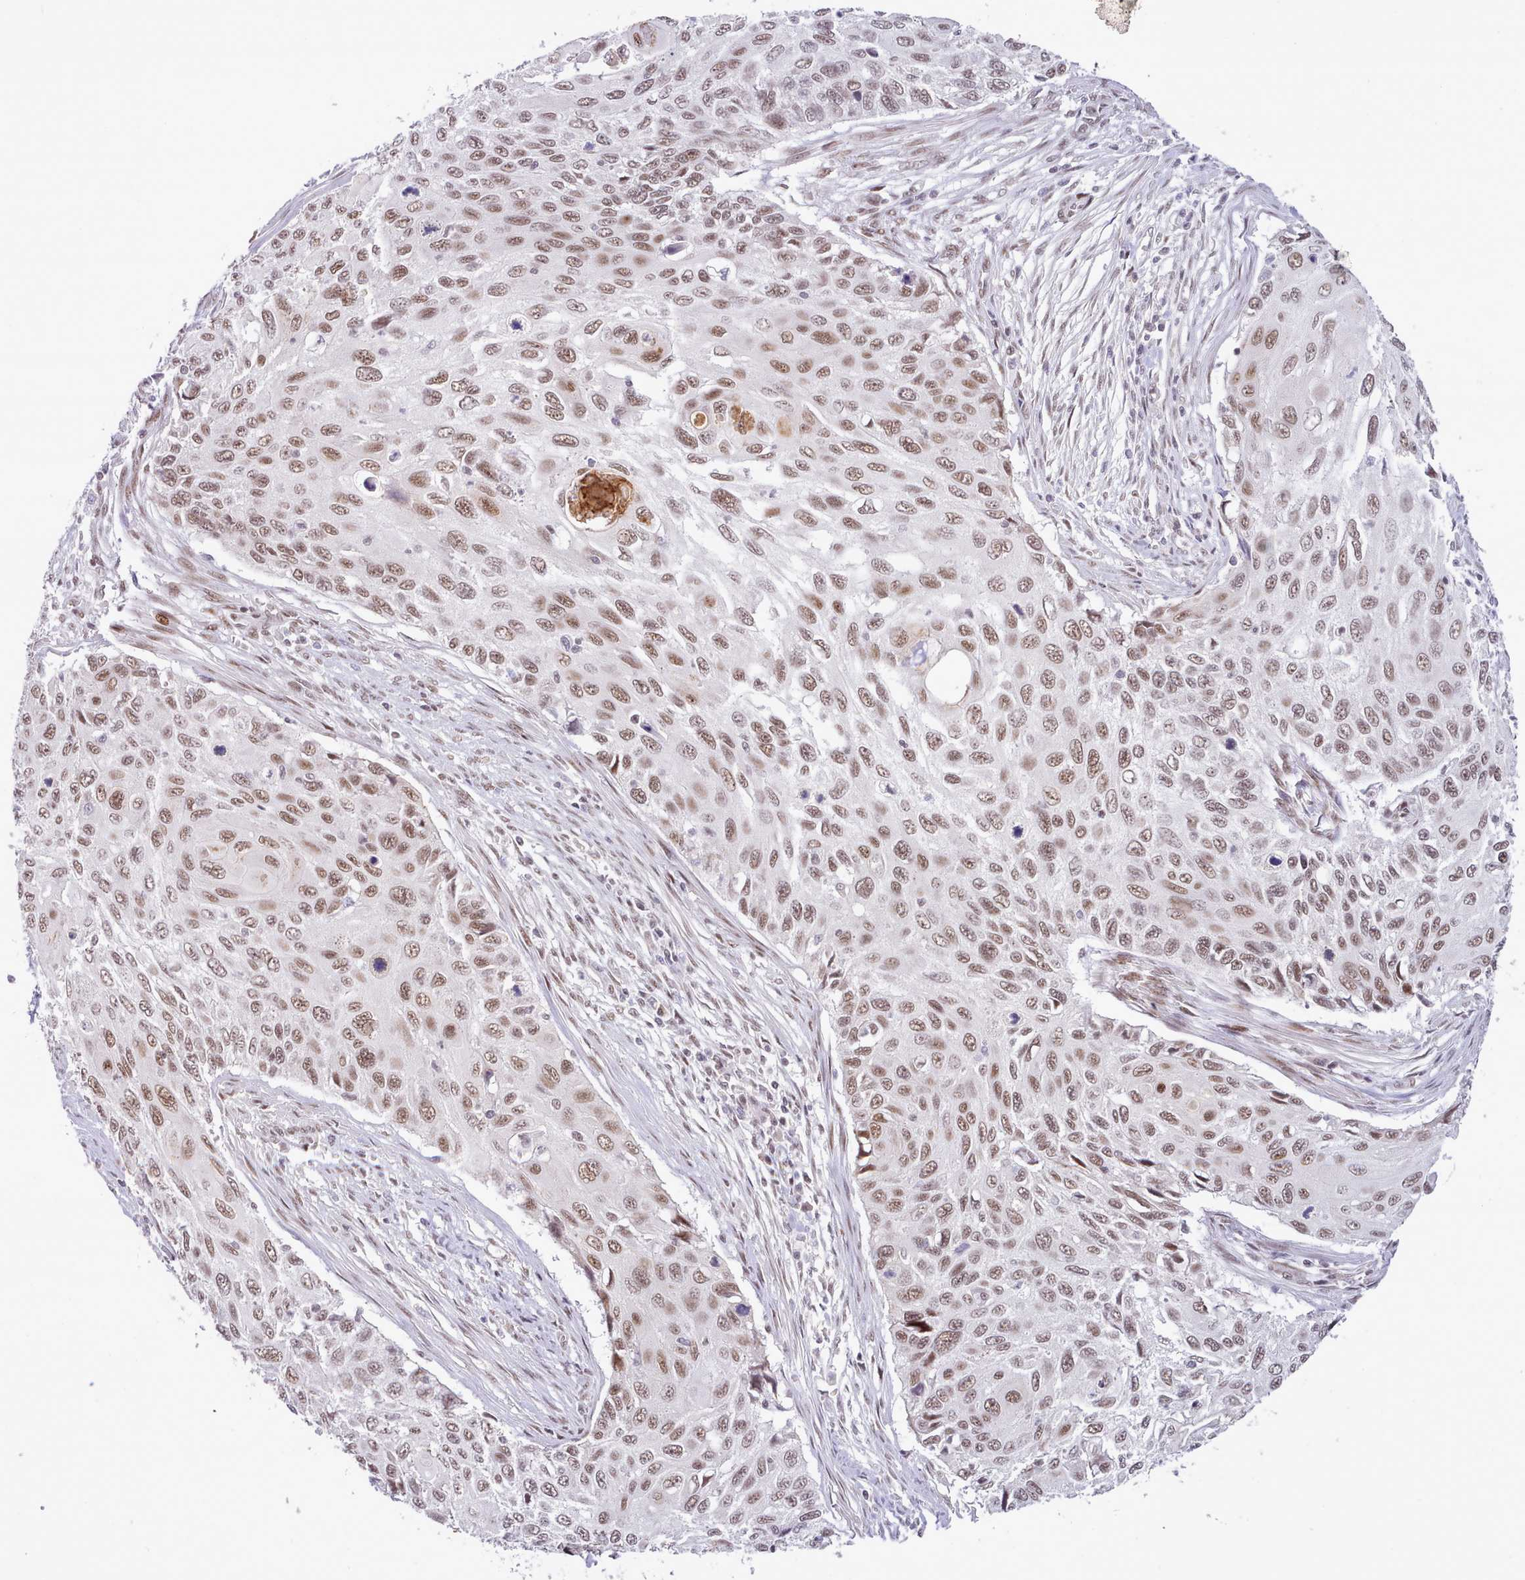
{"staining": {"intensity": "moderate", "quantity": ">75%", "location": "nuclear"}, "tissue": "cervical cancer", "cell_type": "Tumor cells", "image_type": "cancer", "snomed": [{"axis": "morphology", "description": "Squamous cell carcinoma, NOS"}, {"axis": "topography", "description": "Cervix"}], "caption": "Squamous cell carcinoma (cervical) stained with immunohistochemistry (IHC) displays moderate nuclear expression in approximately >75% of tumor cells.", "gene": "RFX1", "patient": {"sex": "female", "age": 70}}